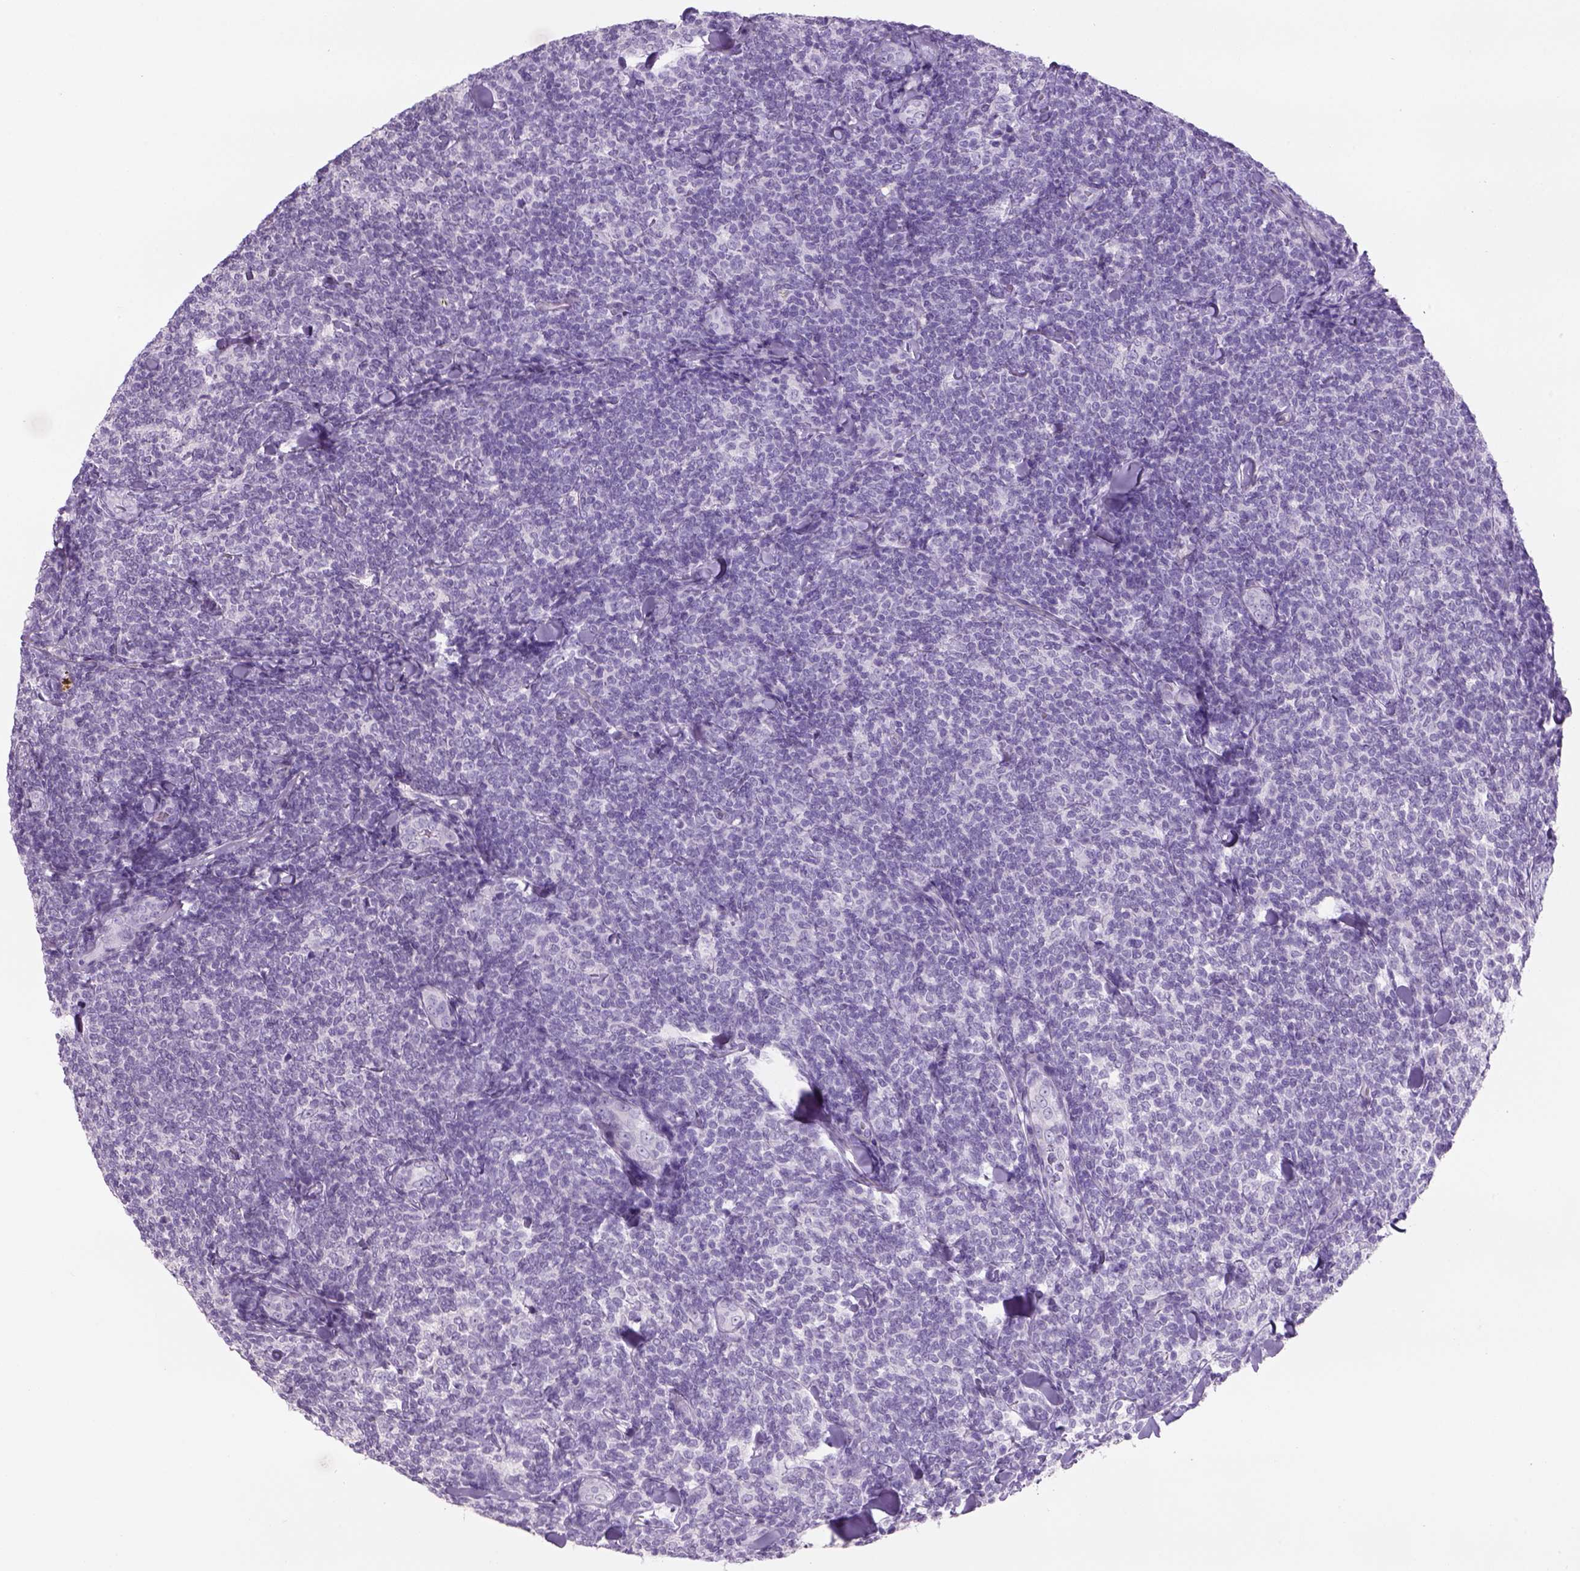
{"staining": {"intensity": "negative", "quantity": "none", "location": "none"}, "tissue": "lymphoma", "cell_type": "Tumor cells", "image_type": "cancer", "snomed": [{"axis": "morphology", "description": "Malignant lymphoma, non-Hodgkin's type, Low grade"}, {"axis": "topography", "description": "Lymph node"}], "caption": "This is an IHC micrograph of human low-grade malignant lymphoma, non-Hodgkin's type. There is no expression in tumor cells.", "gene": "TENM4", "patient": {"sex": "female", "age": 56}}